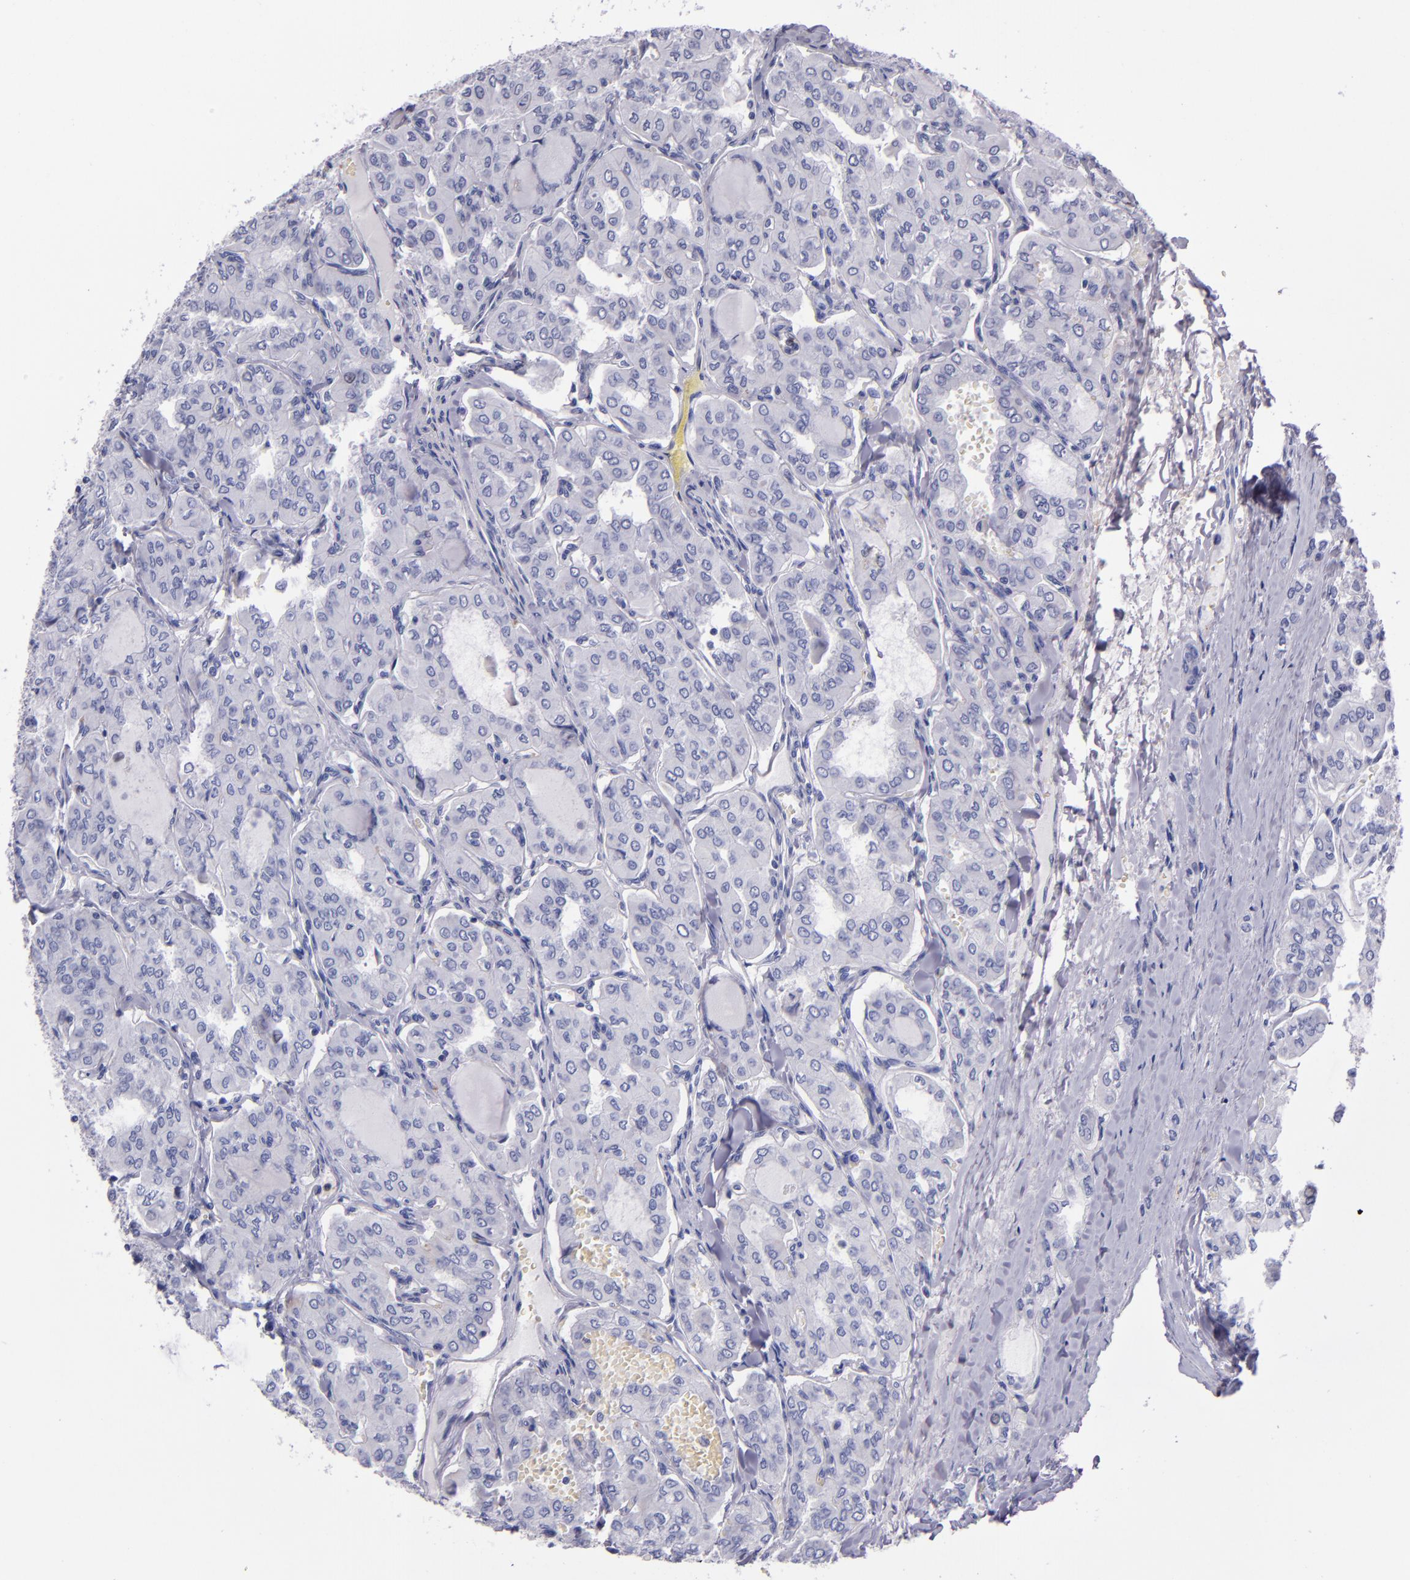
{"staining": {"intensity": "negative", "quantity": "none", "location": "none"}, "tissue": "thyroid cancer", "cell_type": "Tumor cells", "image_type": "cancer", "snomed": [{"axis": "morphology", "description": "Papillary adenocarcinoma, NOS"}, {"axis": "topography", "description": "Thyroid gland"}], "caption": "Immunohistochemical staining of thyroid cancer reveals no significant positivity in tumor cells. Brightfield microscopy of IHC stained with DAB (brown) and hematoxylin (blue), captured at high magnification.", "gene": "RAB41", "patient": {"sex": "male", "age": 20}}